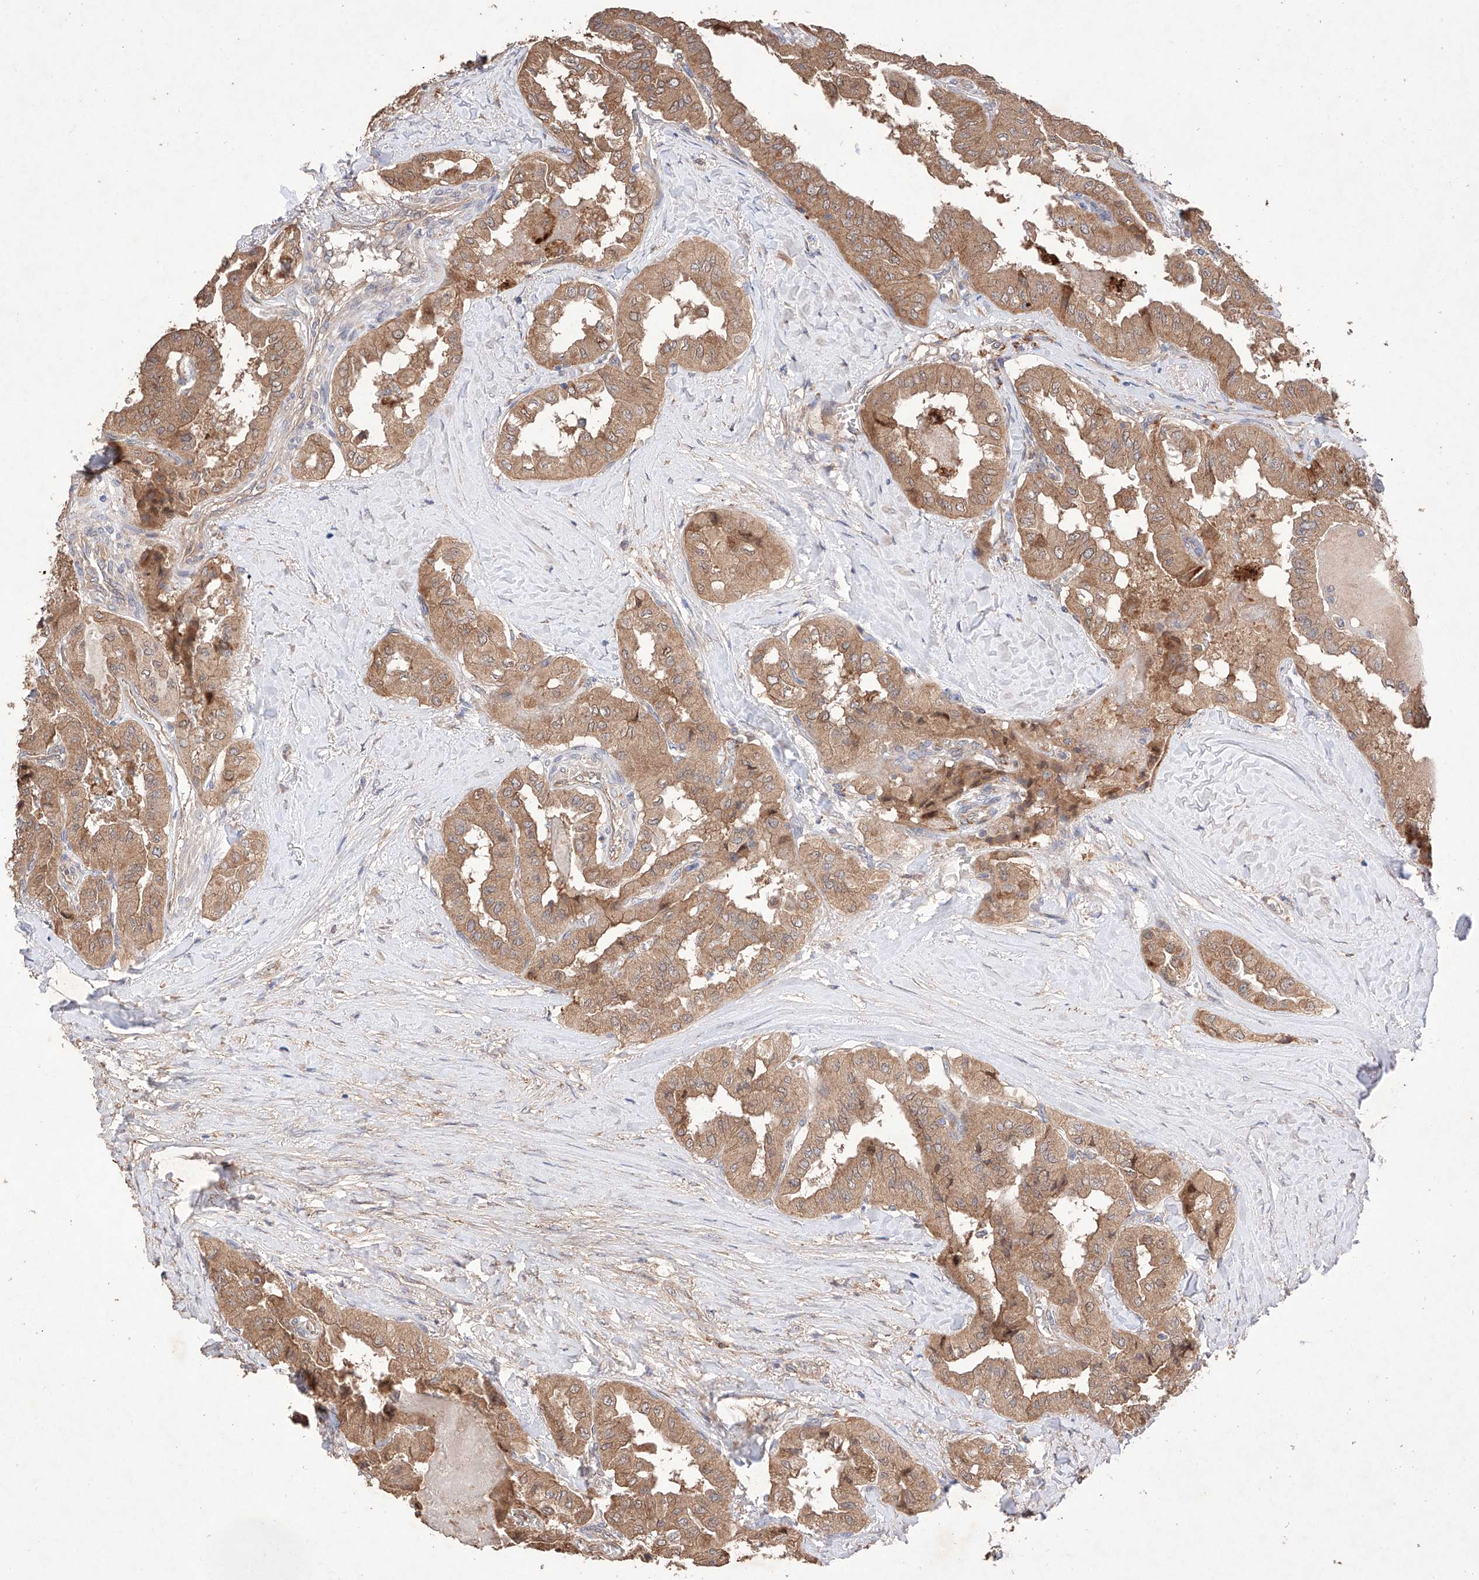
{"staining": {"intensity": "moderate", "quantity": ">75%", "location": "cytoplasmic/membranous"}, "tissue": "thyroid cancer", "cell_type": "Tumor cells", "image_type": "cancer", "snomed": [{"axis": "morphology", "description": "Papillary adenocarcinoma, NOS"}, {"axis": "topography", "description": "Thyroid gland"}], "caption": "The photomicrograph exhibits a brown stain indicating the presence of a protein in the cytoplasmic/membranous of tumor cells in papillary adenocarcinoma (thyroid). The protein of interest is shown in brown color, while the nuclei are stained blue.", "gene": "C6orf62", "patient": {"sex": "female", "age": 59}}